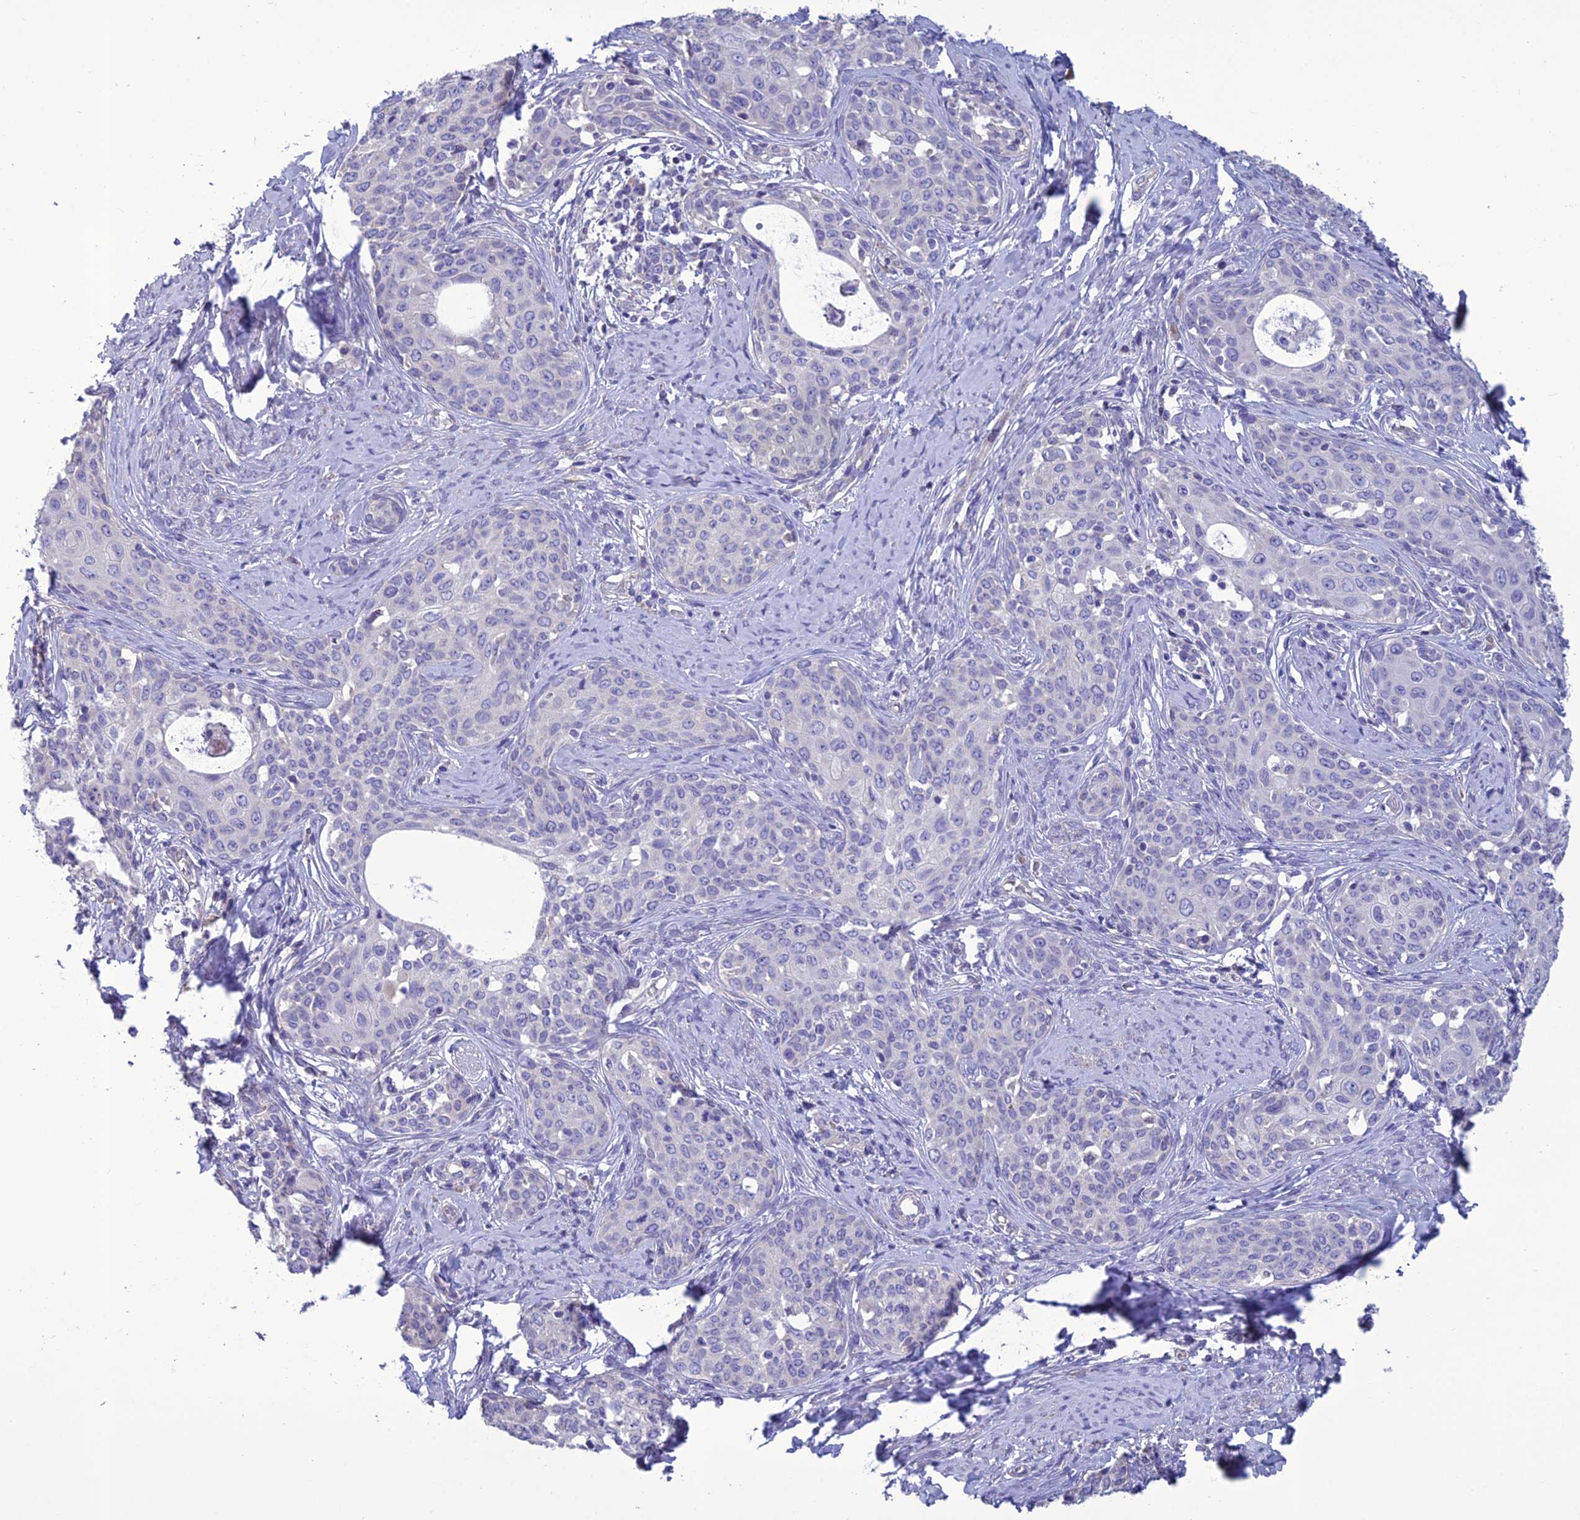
{"staining": {"intensity": "negative", "quantity": "none", "location": "none"}, "tissue": "cervical cancer", "cell_type": "Tumor cells", "image_type": "cancer", "snomed": [{"axis": "morphology", "description": "Squamous cell carcinoma, NOS"}, {"axis": "morphology", "description": "Adenocarcinoma, NOS"}, {"axis": "topography", "description": "Cervix"}], "caption": "IHC of human adenocarcinoma (cervical) displays no expression in tumor cells.", "gene": "BHMT2", "patient": {"sex": "female", "age": 52}}